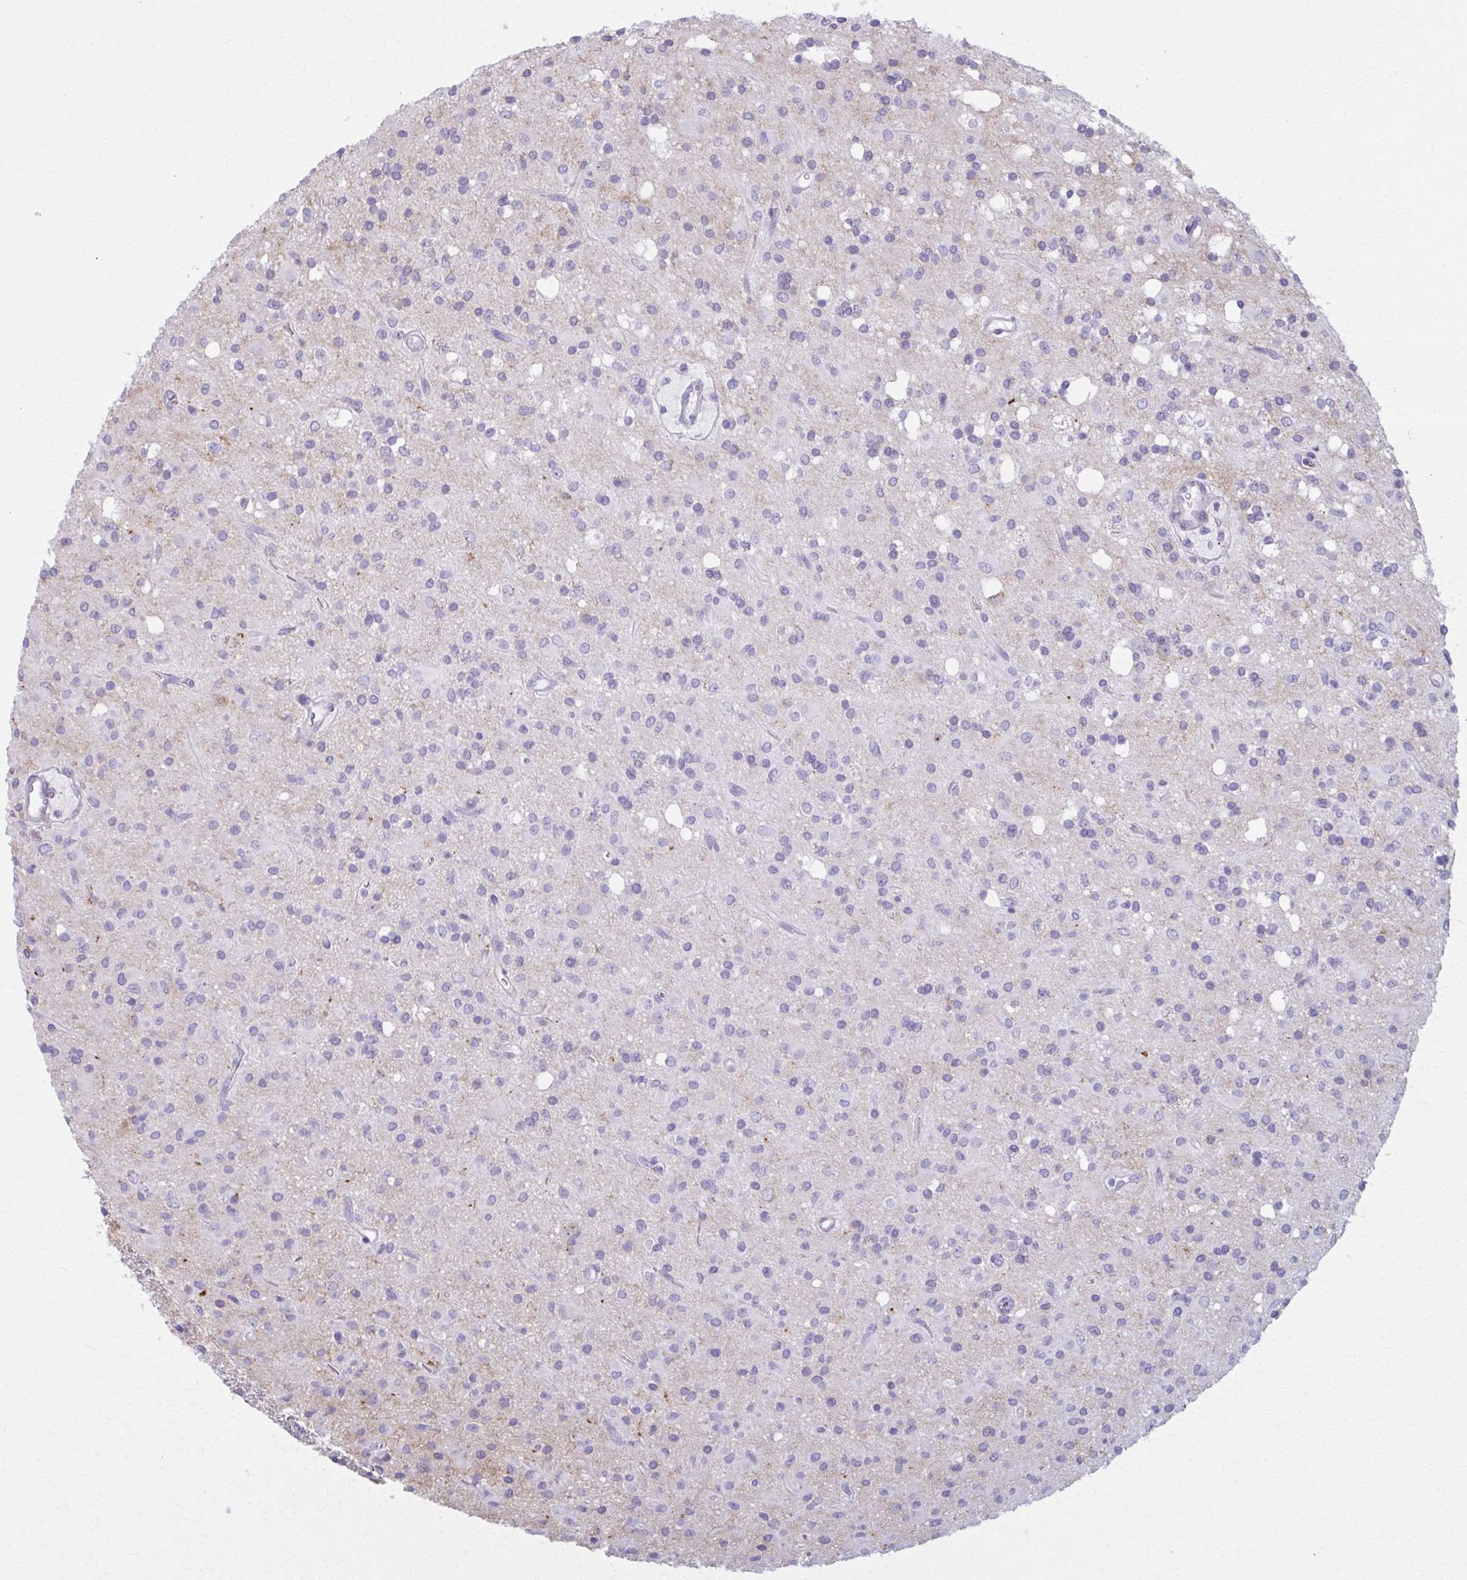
{"staining": {"intensity": "negative", "quantity": "none", "location": "none"}, "tissue": "glioma", "cell_type": "Tumor cells", "image_type": "cancer", "snomed": [{"axis": "morphology", "description": "Glioma, malignant, Low grade"}, {"axis": "topography", "description": "Brain"}], "caption": "High magnification brightfield microscopy of glioma stained with DAB (brown) and counterstained with hematoxylin (blue): tumor cells show no significant positivity.", "gene": "NUMBL", "patient": {"sex": "female", "age": 33}}